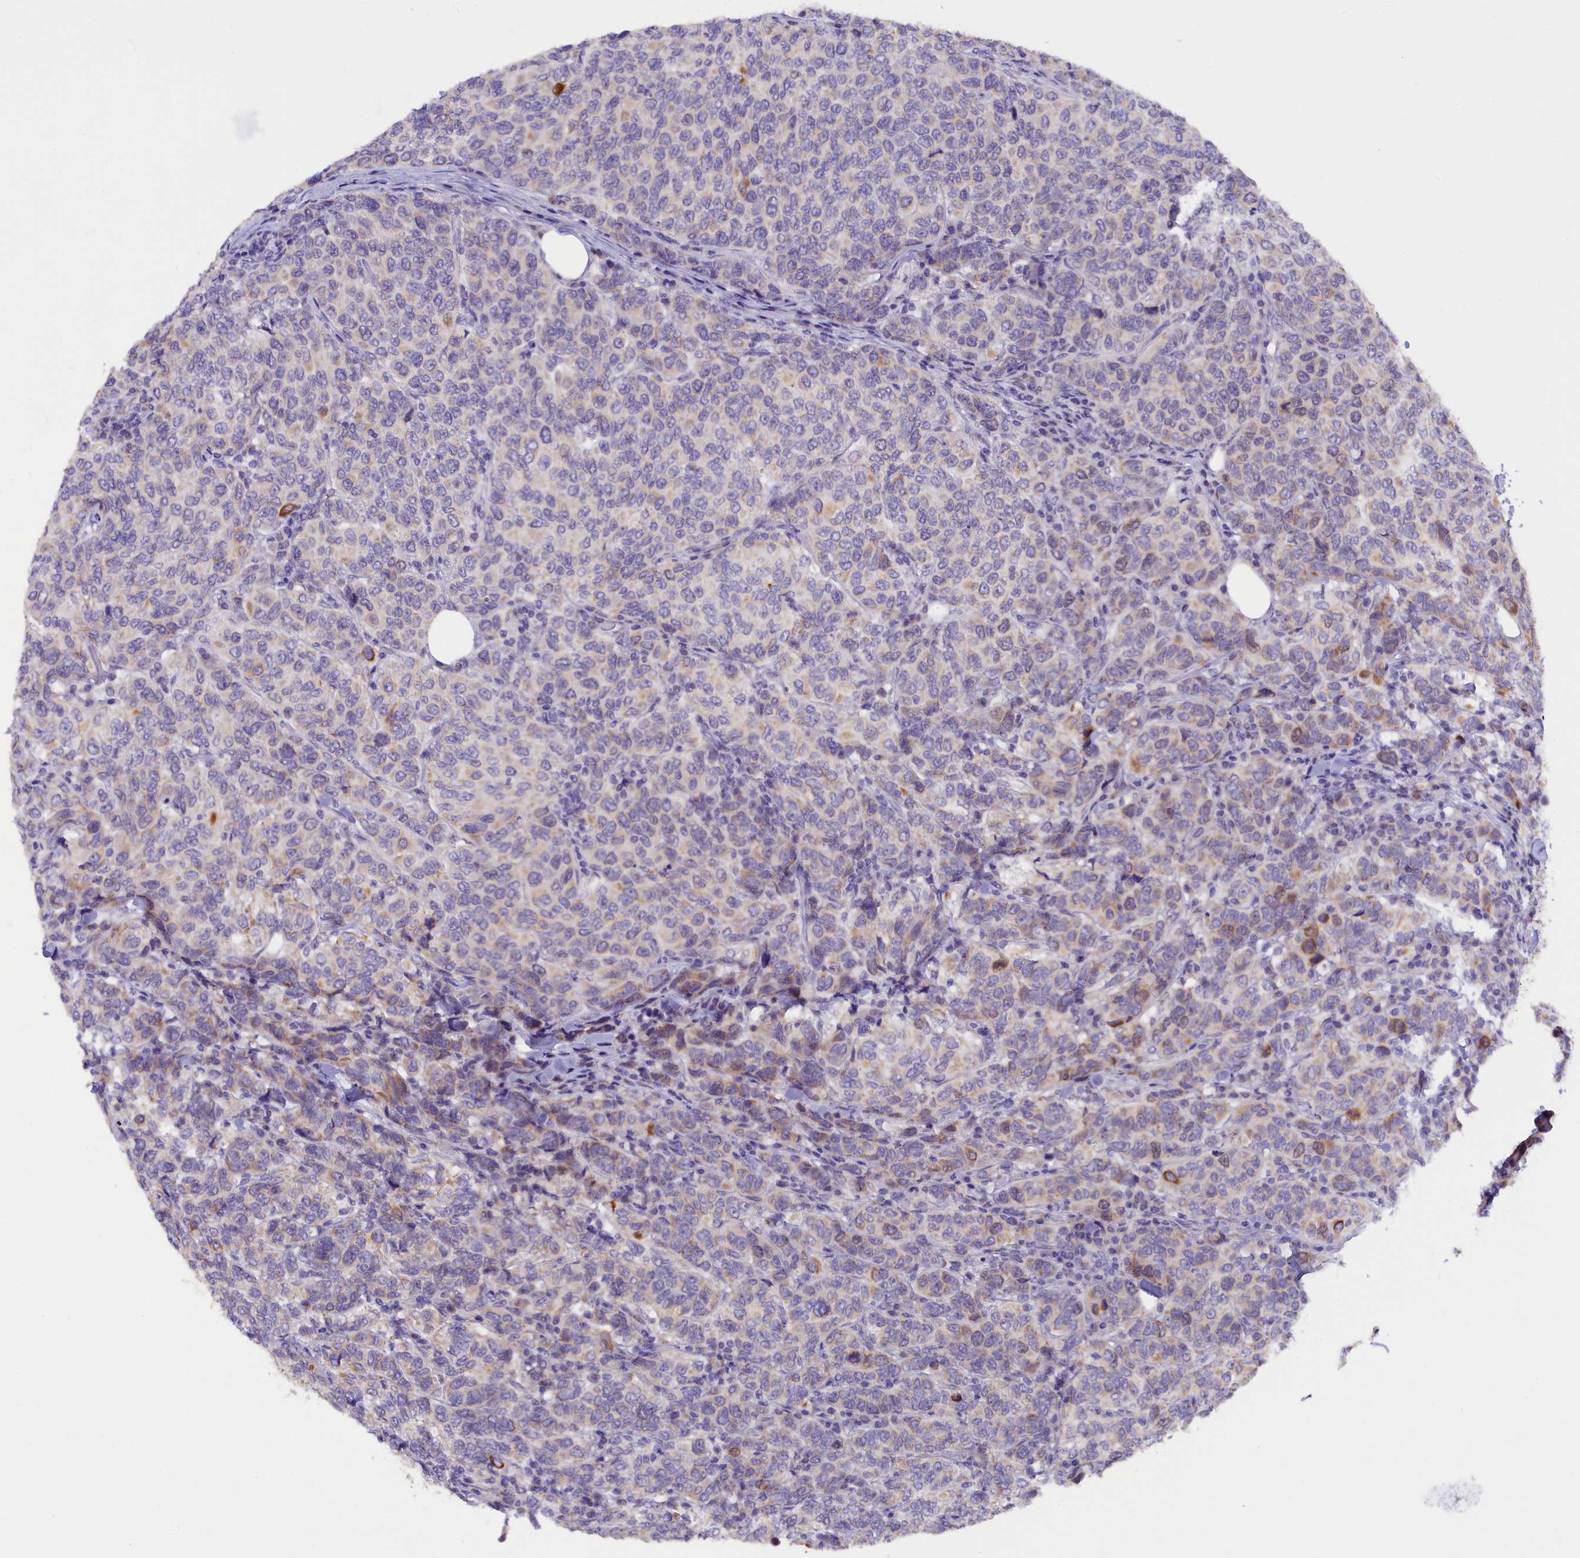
{"staining": {"intensity": "weak", "quantity": "<25%", "location": "cytoplasmic/membranous"}, "tissue": "breast cancer", "cell_type": "Tumor cells", "image_type": "cancer", "snomed": [{"axis": "morphology", "description": "Duct carcinoma"}, {"axis": "topography", "description": "Breast"}], "caption": "The photomicrograph demonstrates no staining of tumor cells in invasive ductal carcinoma (breast). (Immunohistochemistry (ihc), brightfield microscopy, high magnification).", "gene": "PKIA", "patient": {"sex": "female", "age": 55}}